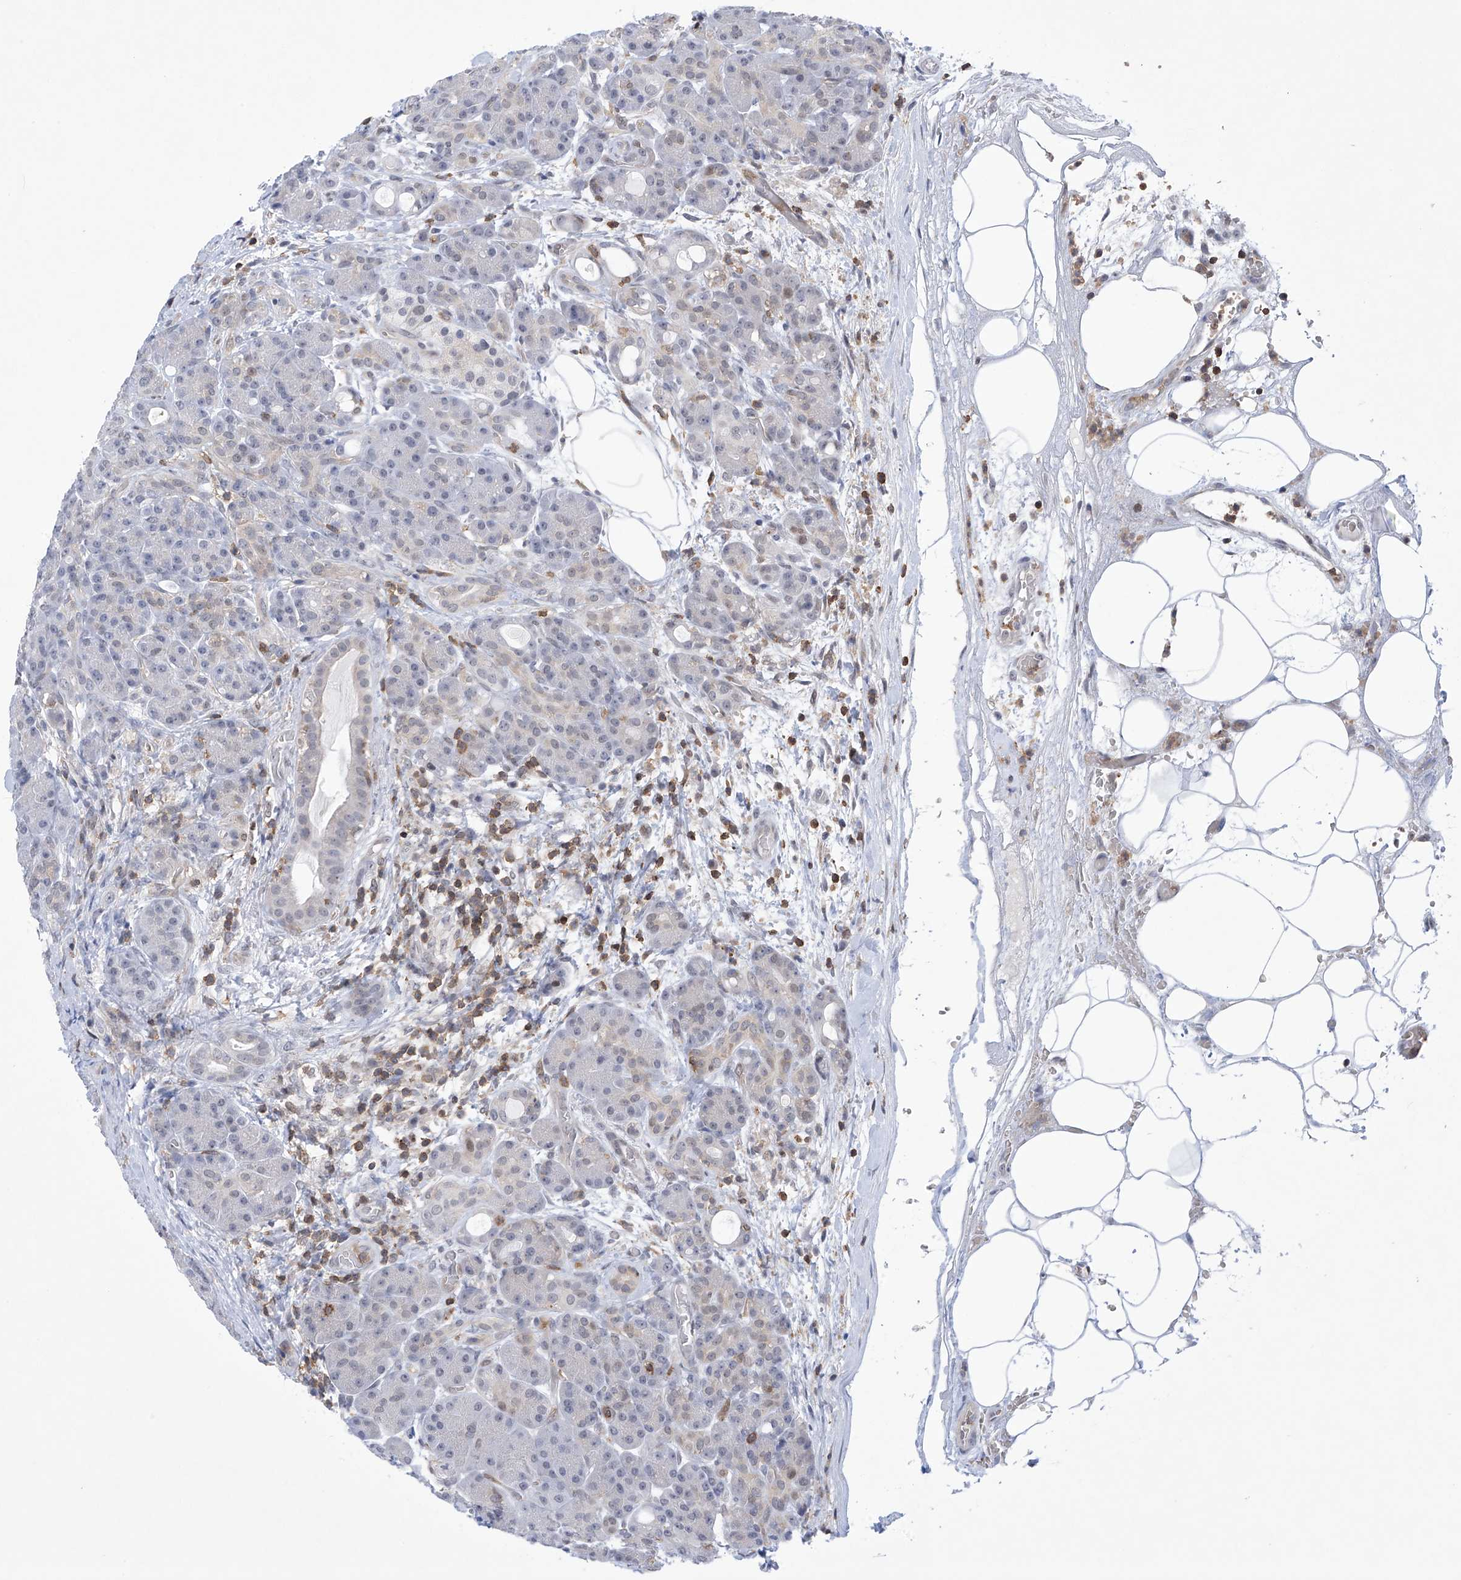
{"staining": {"intensity": "negative", "quantity": "none", "location": "none"}, "tissue": "pancreas", "cell_type": "Exocrine glandular cells", "image_type": "normal", "snomed": [{"axis": "morphology", "description": "Normal tissue, NOS"}, {"axis": "topography", "description": "Pancreas"}], "caption": "Protein analysis of benign pancreas demonstrates no significant positivity in exocrine glandular cells.", "gene": "MSL3", "patient": {"sex": "male", "age": 63}}